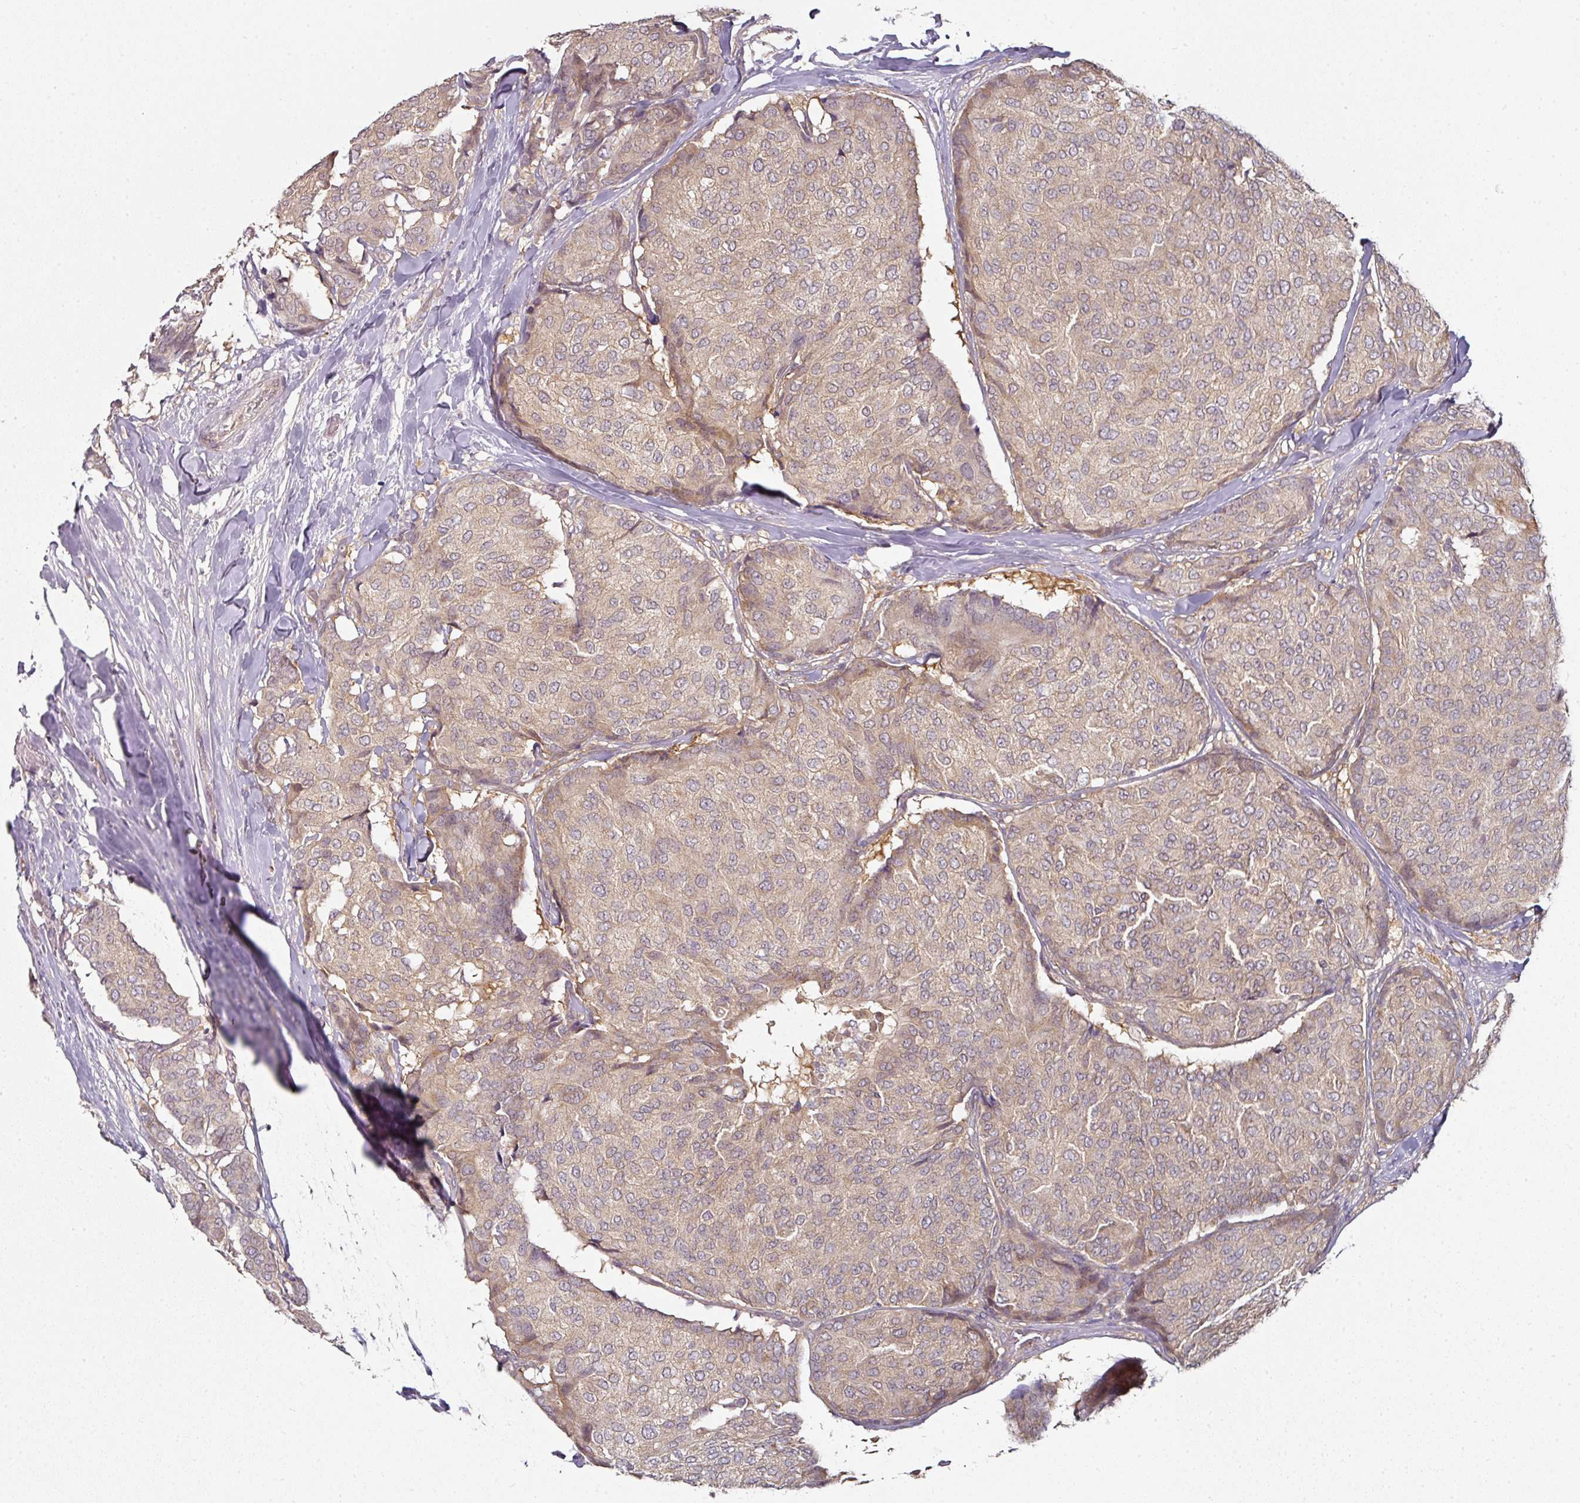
{"staining": {"intensity": "weak", "quantity": ">75%", "location": "cytoplasmic/membranous"}, "tissue": "breast cancer", "cell_type": "Tumor cells", "image_type": "cancer", "snomed": [{"axis": "morphology", "description": "Duct carcinoma"}, {"axis": "topography", "description": "Breast"}], "caption": "Protein staining of breast cancer tissue reveals weak cytoplasmic/membranous positivity in about >75% of tumor cells. The protein of interest is stained brown, and the nuclei are stained in blue (DAB (3,3'-diaminobenzidine) IHC with brightfield microscopy, high magnification).", "gene": "MAP2K2", "patient": {"sex": "female", "age": 75}}